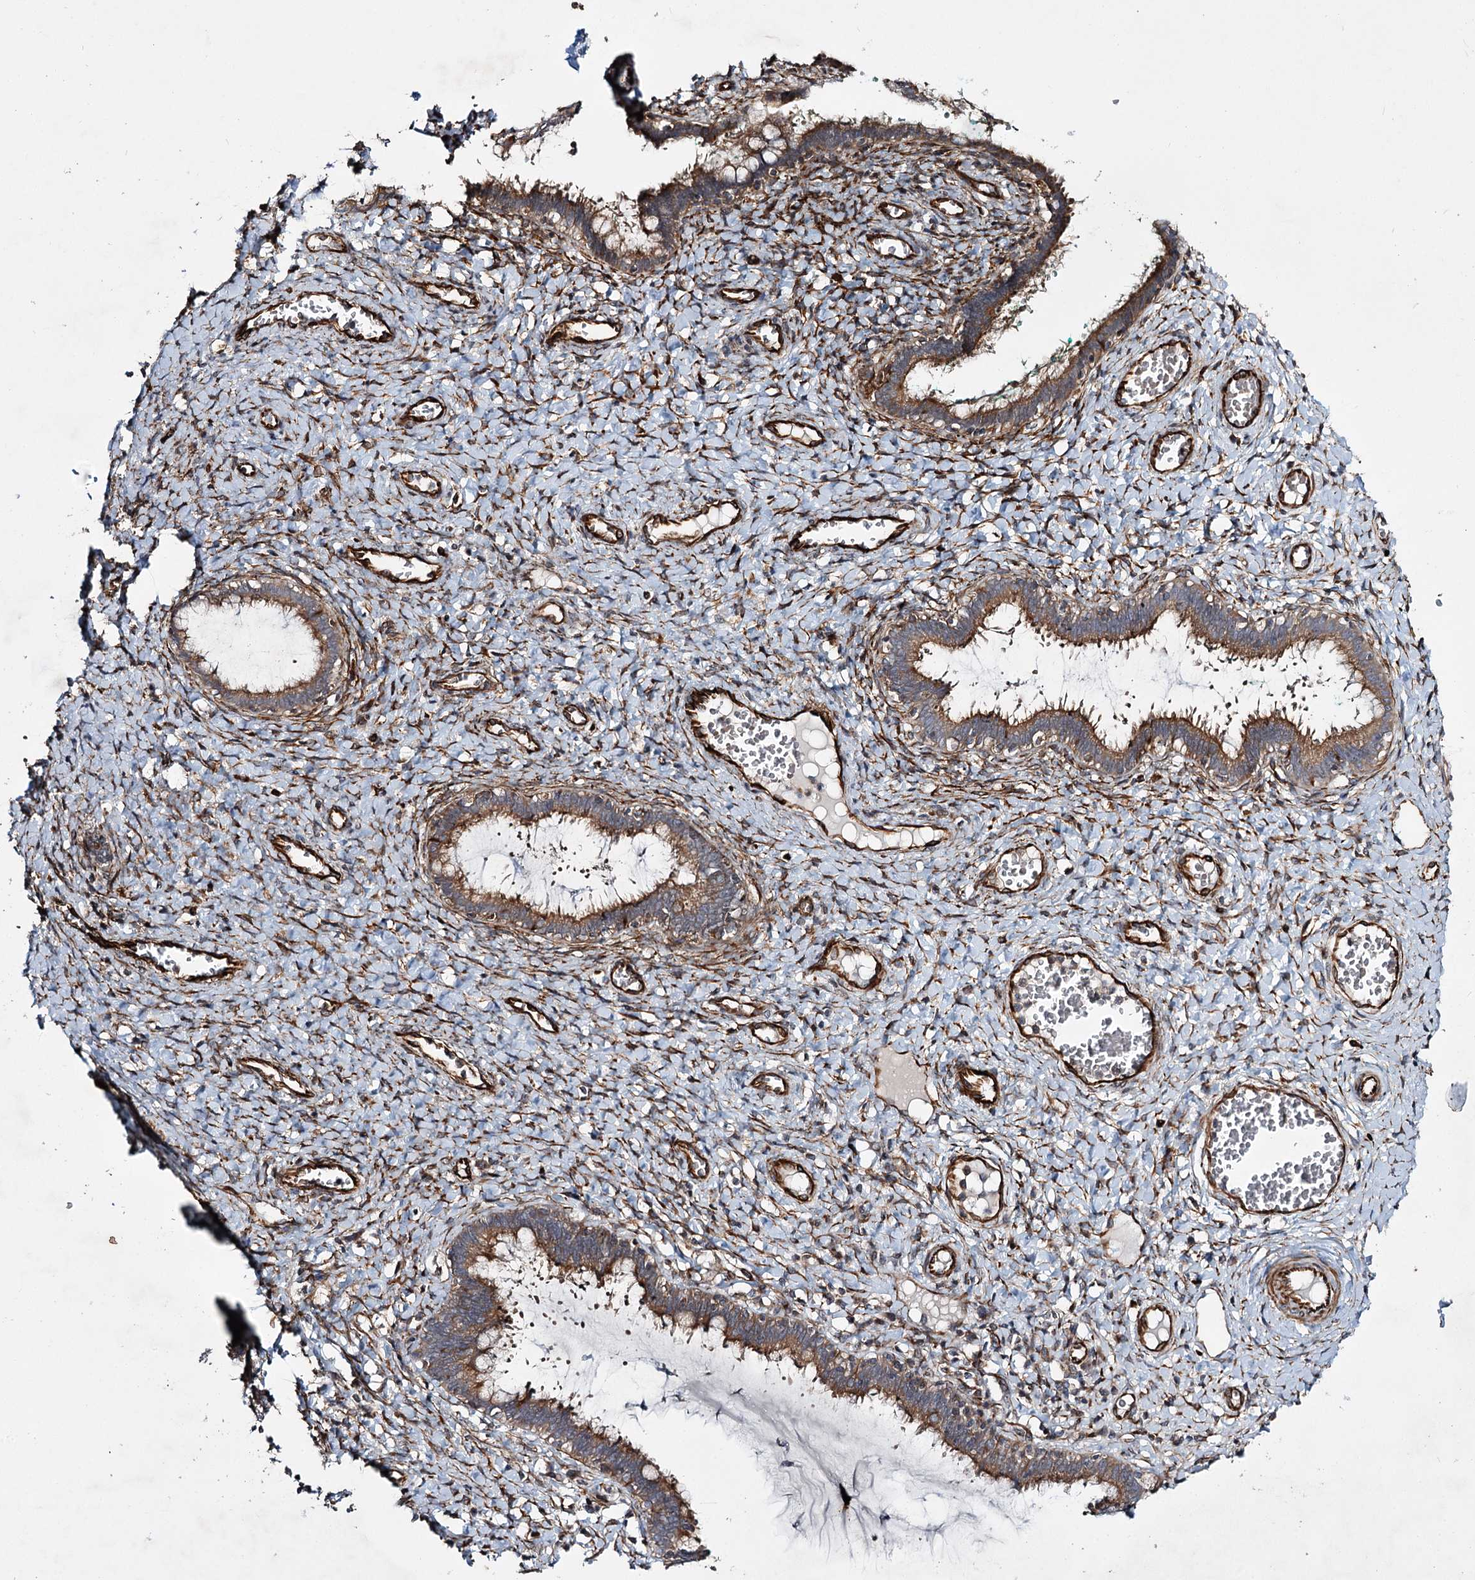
{"staining": {"intensity": "moderate", "quantity": "25%-75%", "location": "cytoplasmic/membranous"}, "tissue": "cervix", "cell_type": "Glandular cells", "image_type": "normal", "snomed": [{"axis": "morphology", "description": "Normal tissue, NOS"}, {"axis": "morphology", "description": "Adenocarcinoma, NOS"}, {"axis": "topography", "description": "Cervix"}], "caption": "Moderate cytoplasmic/membranous expression for a protein is present in about 25%-75% of glandular cells of benign cervix using IHC.", "gene": "DPEP2", "patient": {"sex": "female", "age": 29}}